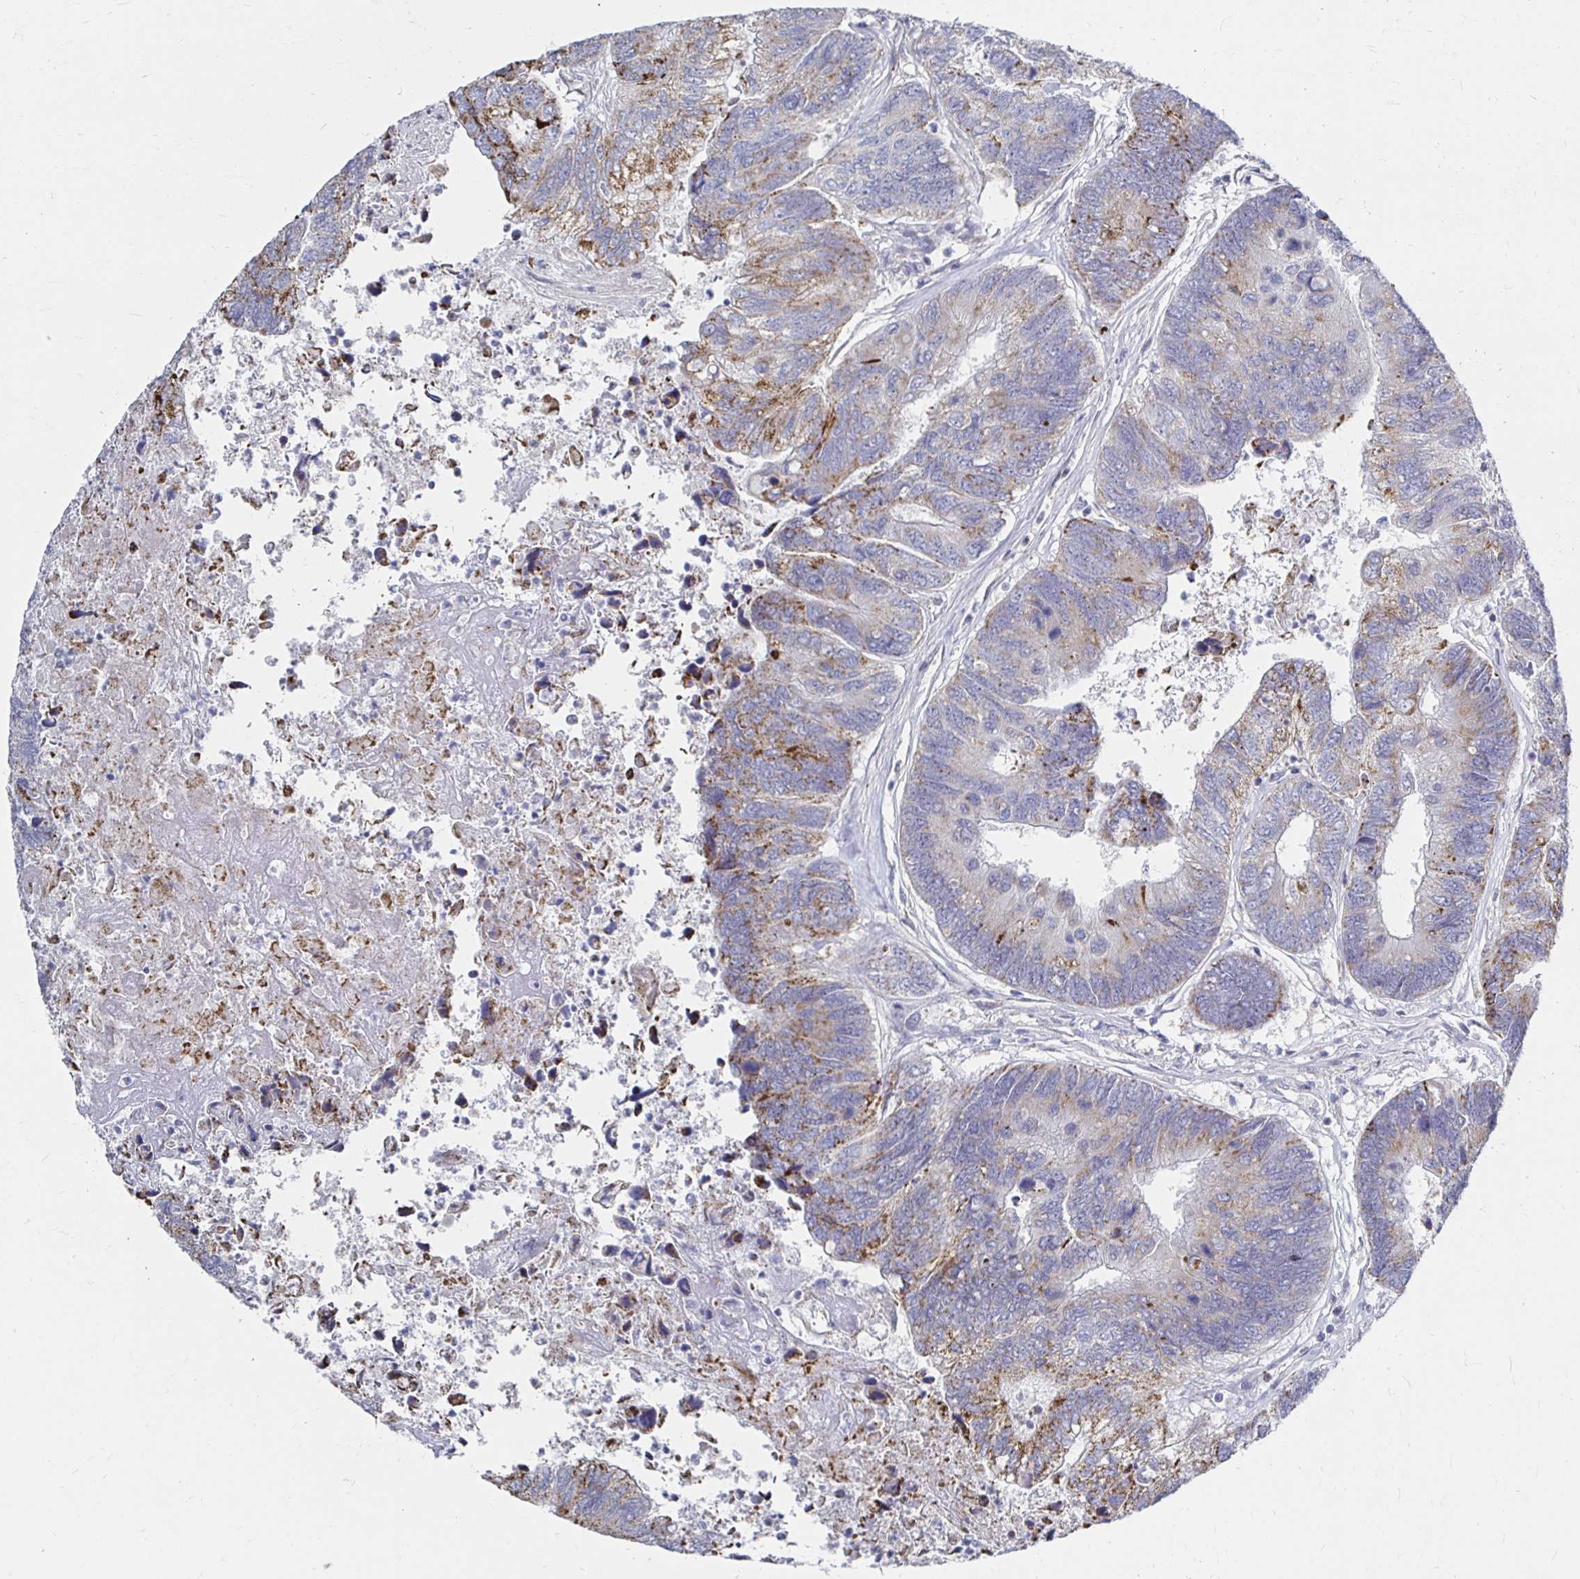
{"staining": {"intensity": "moderate", "quantity": "<25%", "location": "cytoplasmic/membranous"}, "tissue": "colorectal cancer", "cell_type": "Tumor cells", "image_type": "cancer", "snomed": [{"axis": "morphology", "description": "Adenocarcinoma, NOS"}, {"axis": "topography", "description": "Colon"}], "caption": "Protein analysis of adenocarcinoma (colorectal) tissue shows moderate cytoplasmic/membranous staining in about <25% of tumor cells. (brown staining indicates protein expression, while blue staining denotes nuclei).", "gene": "NOCT", "patient": {"sex": "female", "age": 67}}